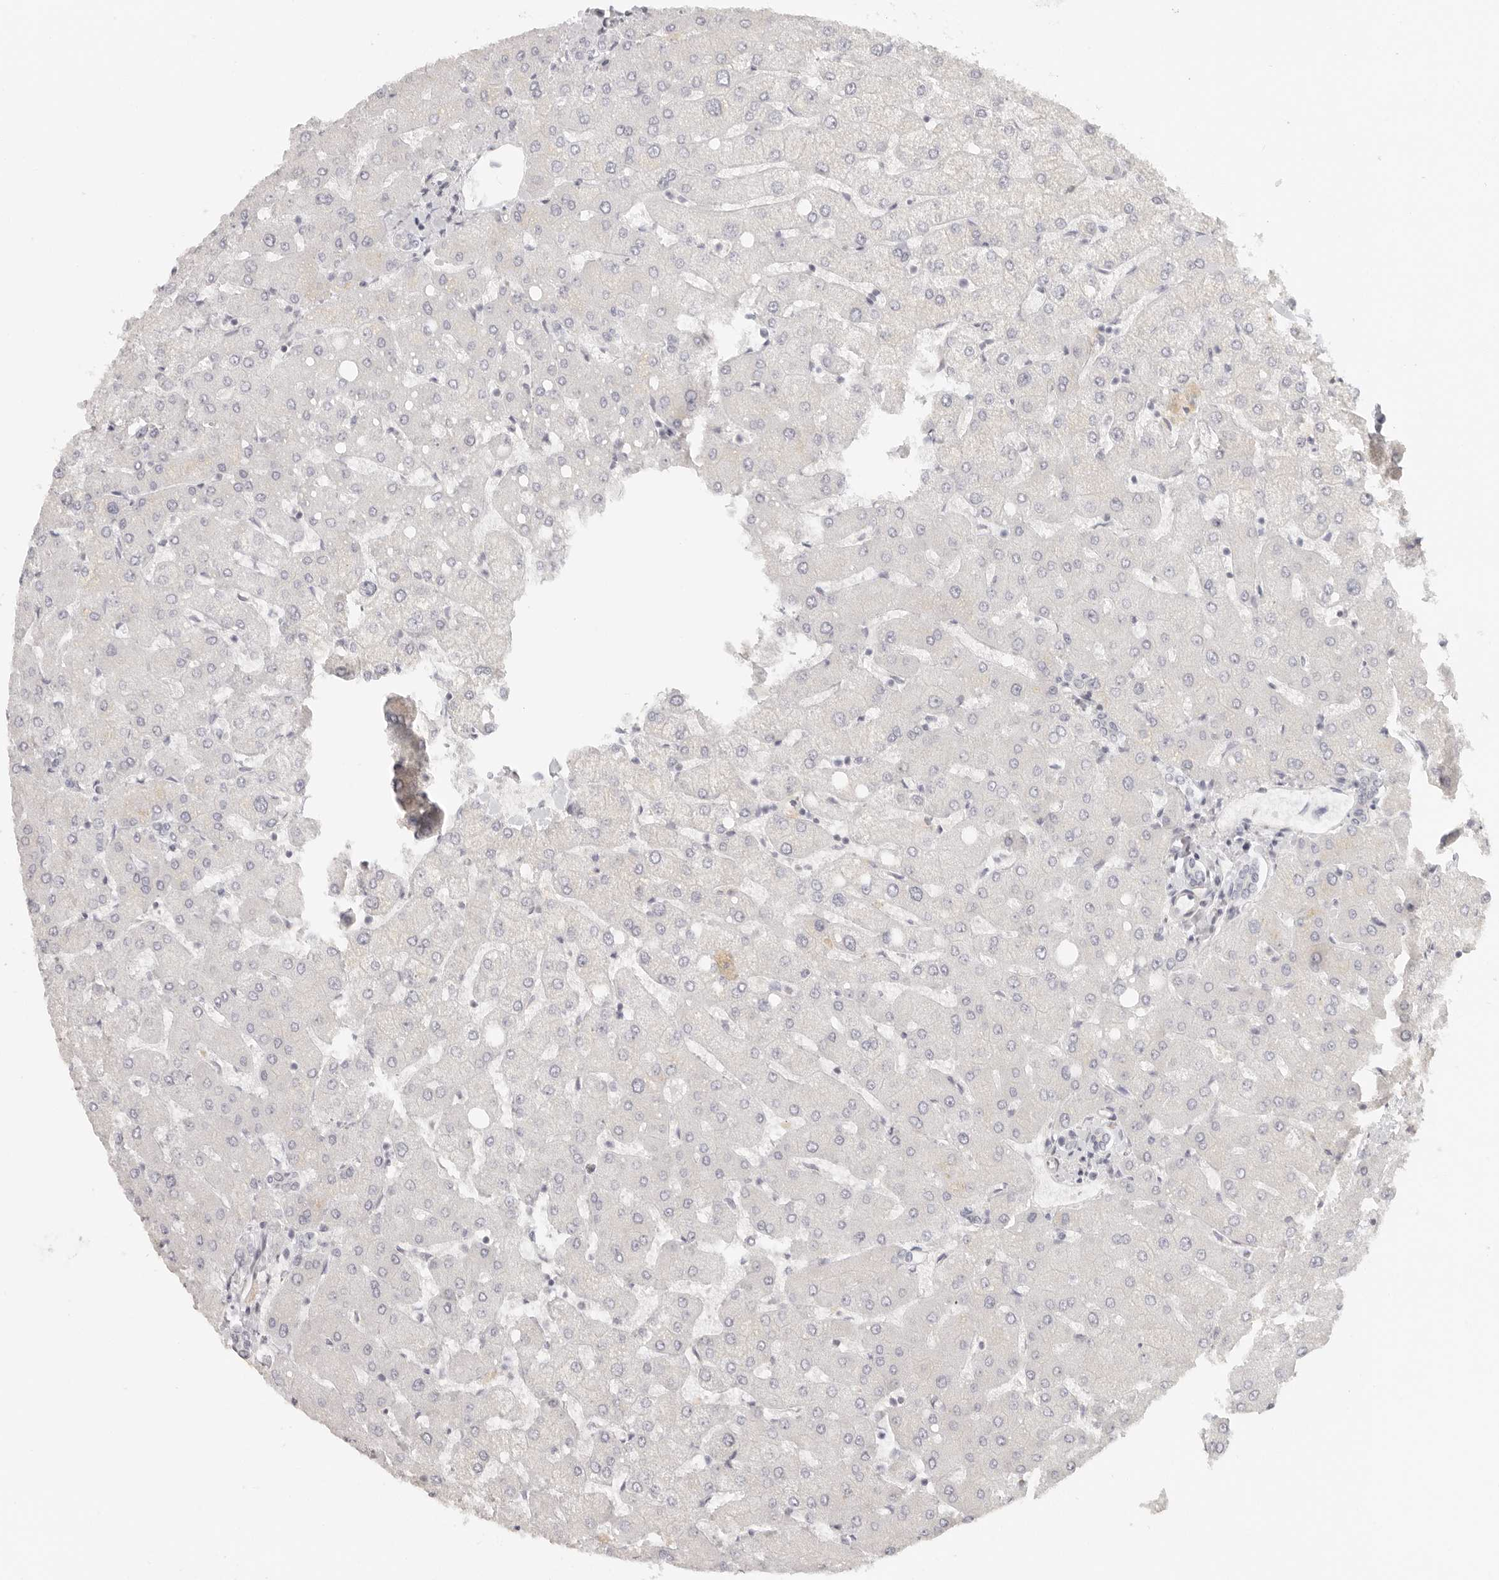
{"staining": {"intensity": "negative", "quantity": "none", "location": "none"}, "tissue": "liver", "cell_type": "Cholangiocytes", "image_type": "normal", "snomed": [{"axis": "morphology", "description": "Normal tissue, NOS"}, {"axis": "topography", "description": "Liver"}], "caption": "Image shows no significant protein staining in cholangiocytes of unremarkable liver.", "gene": "RXFP1", "patient": {"sex": "female", "age": 54}}